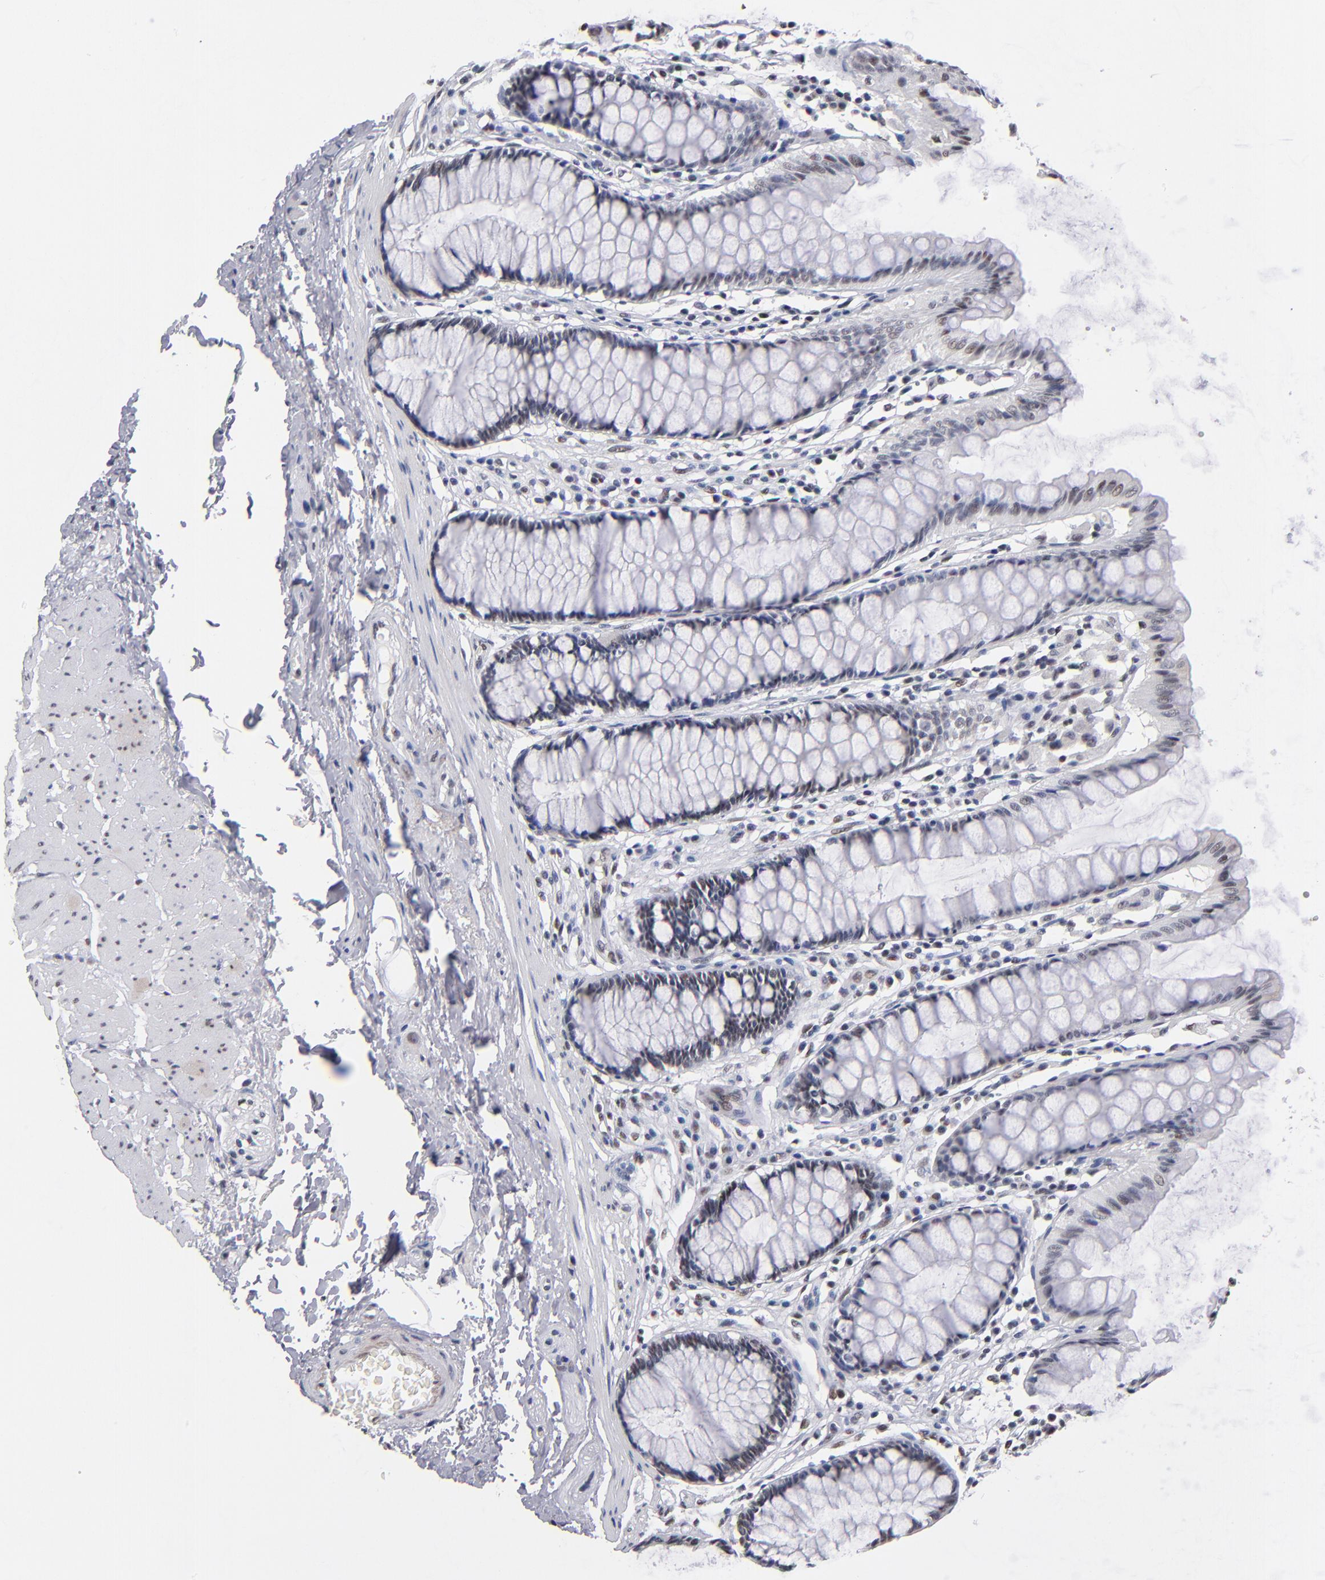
{"staining": {"intensity": "weak", "quantity": "25%-75%", "location": "cytoplasmic/membranous,nuclear"}, "tissue": "rectum", "cell_type": "Glandular cells", "image_type": "normal", "snomed": [{"axis": "morphology", "description": "Normal tissue, NOS"}, {"axis": "topography", "description": "Rectum"}], "caption": "Weak cytoplasmic/membranous,nuclear protein positivity is identified in about 25%-75% of glandular cells in rectum.", "gene": "MN1", "patient": {"sex": "male", "age": 77}}